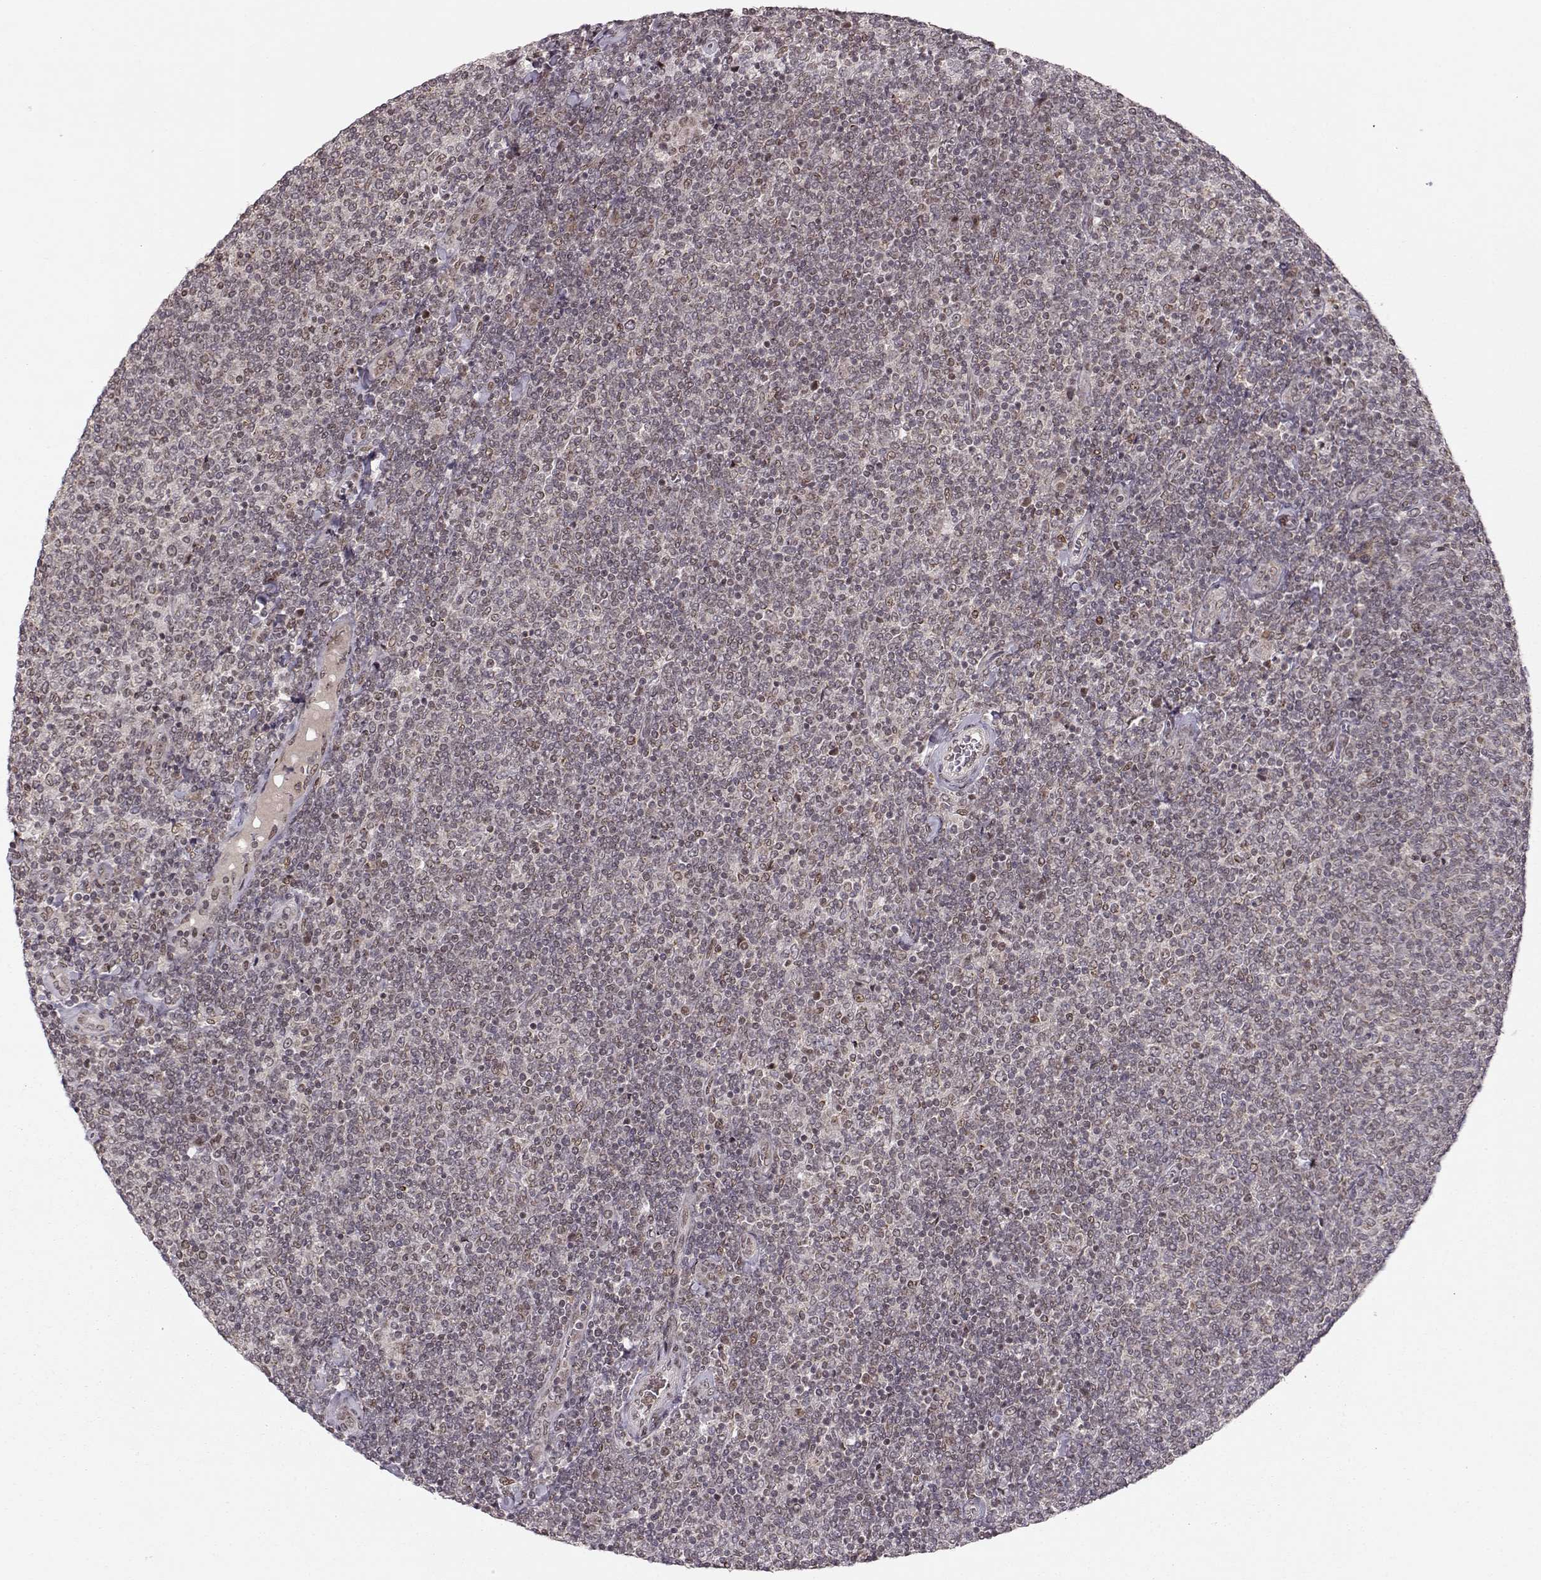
{"staining": {"intensity": "negative", "quantity": "none", "location": "none"}, "tissue": "lymphoma", "cell_type": "Tumor cells", "image_type": "cancer", "snomed": [{"axis": "morphology", "description": "Malignant lymphoma, non-Hodgkin's type, Low grade"}, {"axis": "topography", "description": "Lymph node"}], "caption": "Tumor cells are negative for protein expression in human lymphoma. The staining was performed using DAB (3,3'-diaminobenzidine) to visualize the protein expression in brown, while the nuclei were stained in blue with hematoxylin (Magnification: 20x).", "gene": "RAI1", "patient": {"sex": "male", "age": 52}}